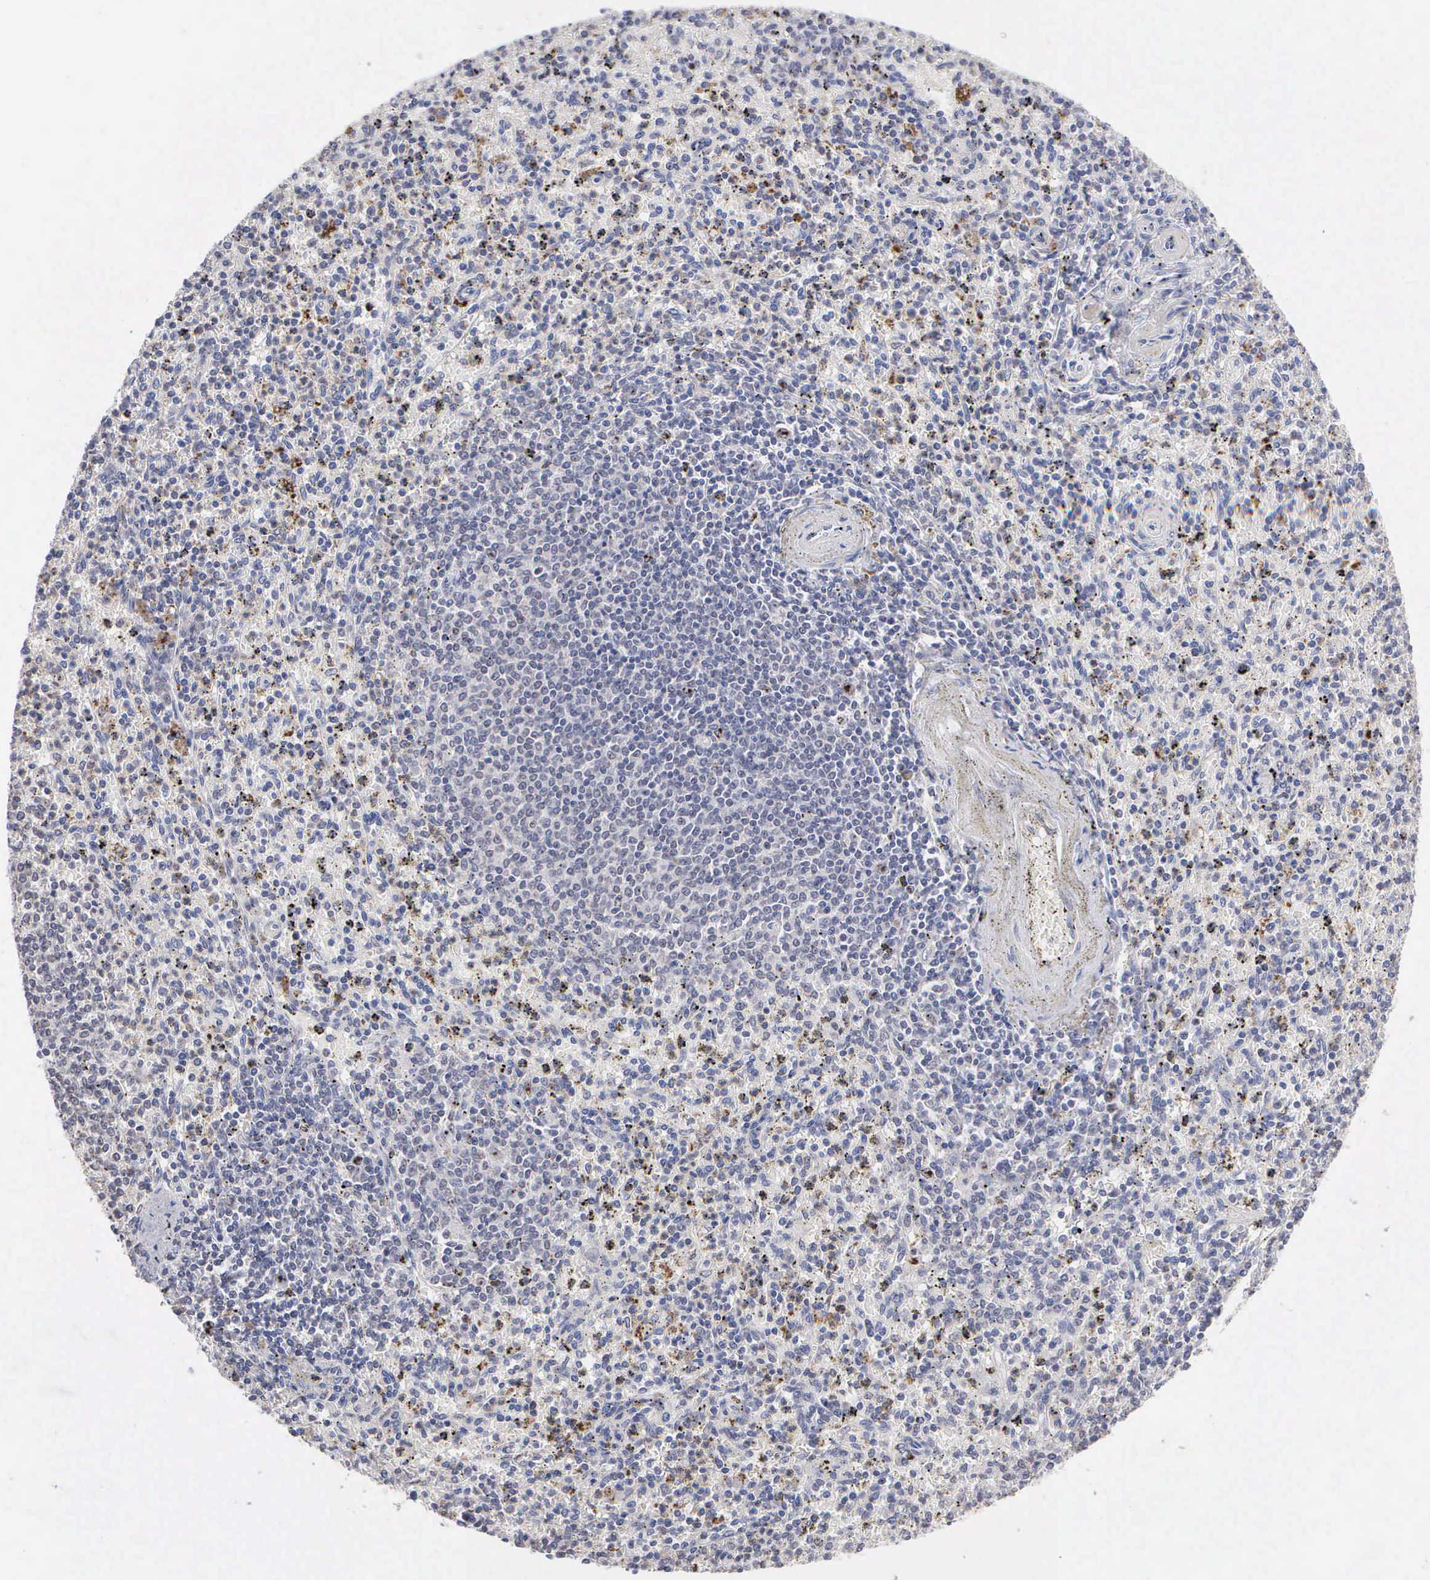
{"staining": {"intensity": "strong", "quantity": "<25%", "location": "nuclear"}, "tissue": "spleen", "cell_type": "Cells in red pulp", "image_type": "normal", "snomed": [{"axis": "morphology", "description": "Normal tissue, NOS"}, {"axis": "topography", "description": "Spleen"}], "caption": "An IHC histopathology image of benign tissue is shown. Protein staining in brown labels strong nuclear positivity in spleen within cells in red pulp.", "gene": "KDM6A", "patient": {"sex": "male", "age": 72}}